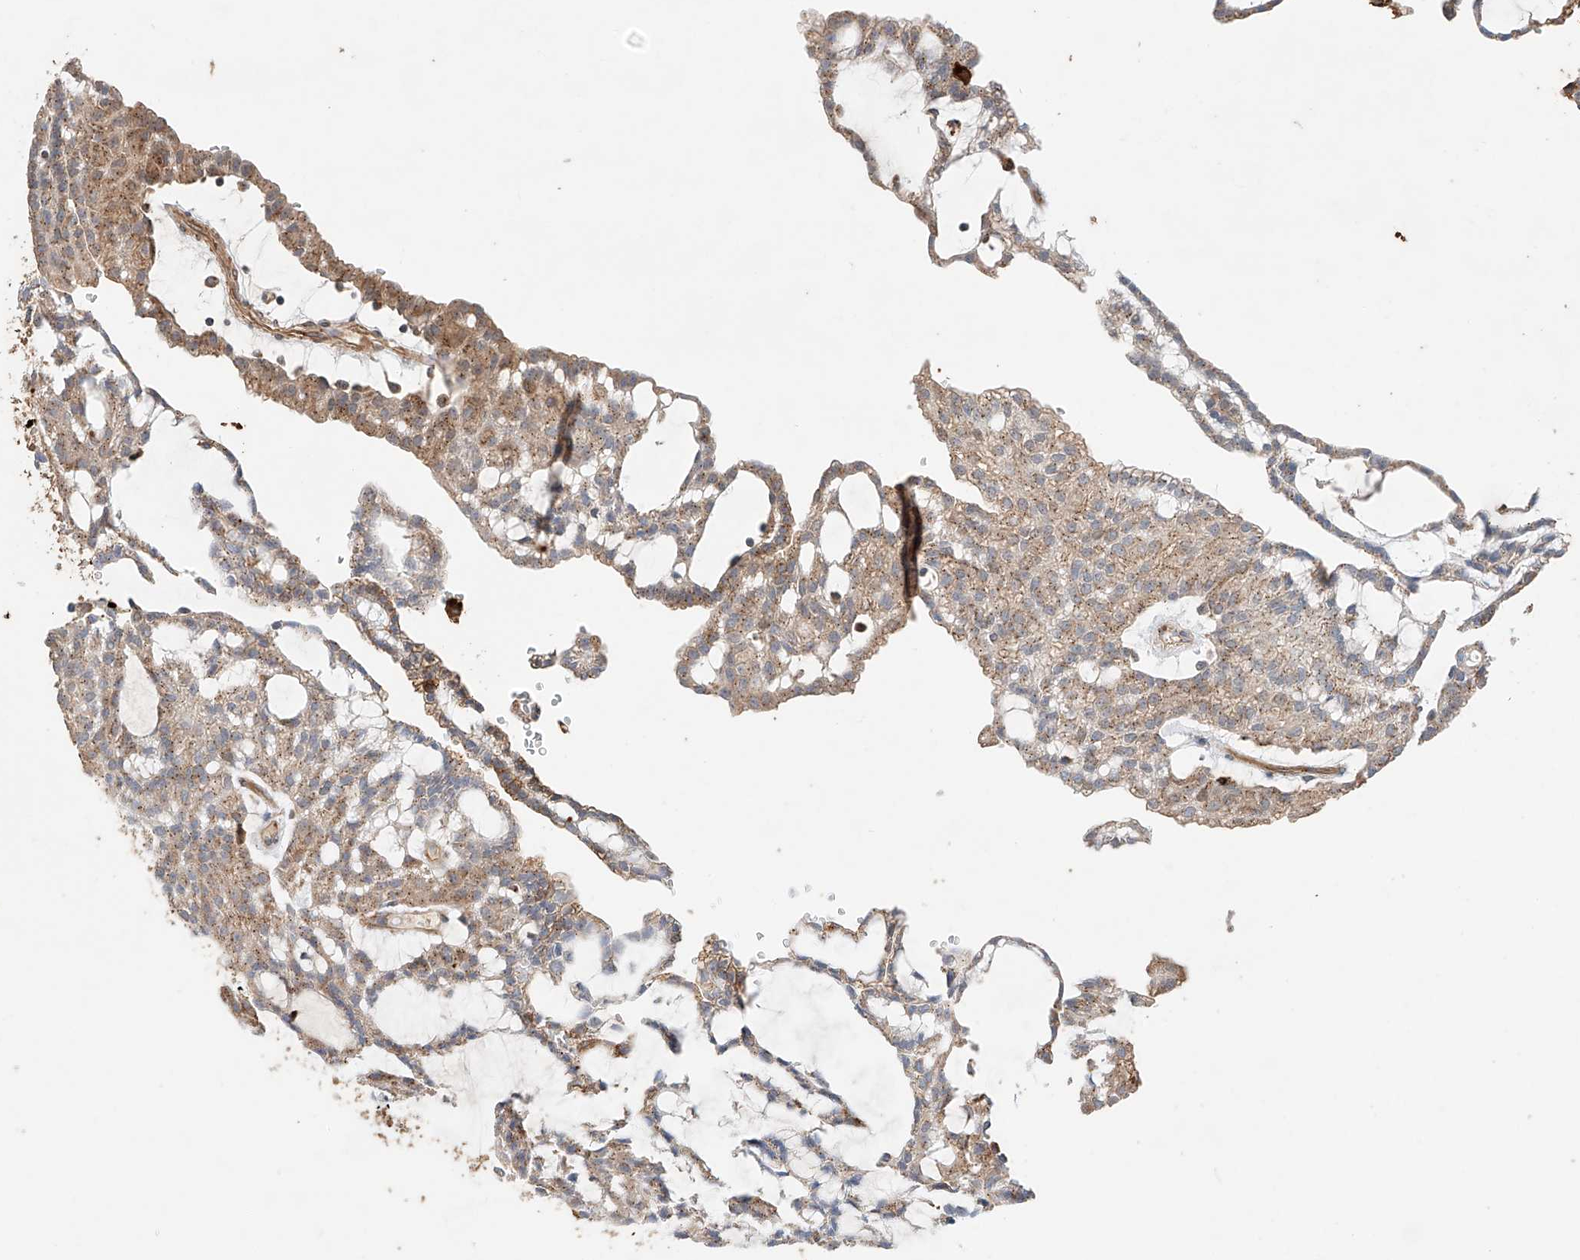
{"staining": {"intensity": "moderate", "quantity": ">75%", "location": "cytoplasmic/membranous"}, "tissue": "renal cancer", "cell_type": "Tumor cells", "image_type": "cancer", "snomed": [{"axis": "morphology", "description": "Adenocarcinoma, NOS"}, {"axis": "topography", "description": "Kidney"}], "caption": "Tumor cells reveal medium levels of moderate cytoplasmic/membranous staining in about >75% of cells in human renal cancer.", "gene": "MOSPD1", "patient": {"sex": "male", "age": 63}}